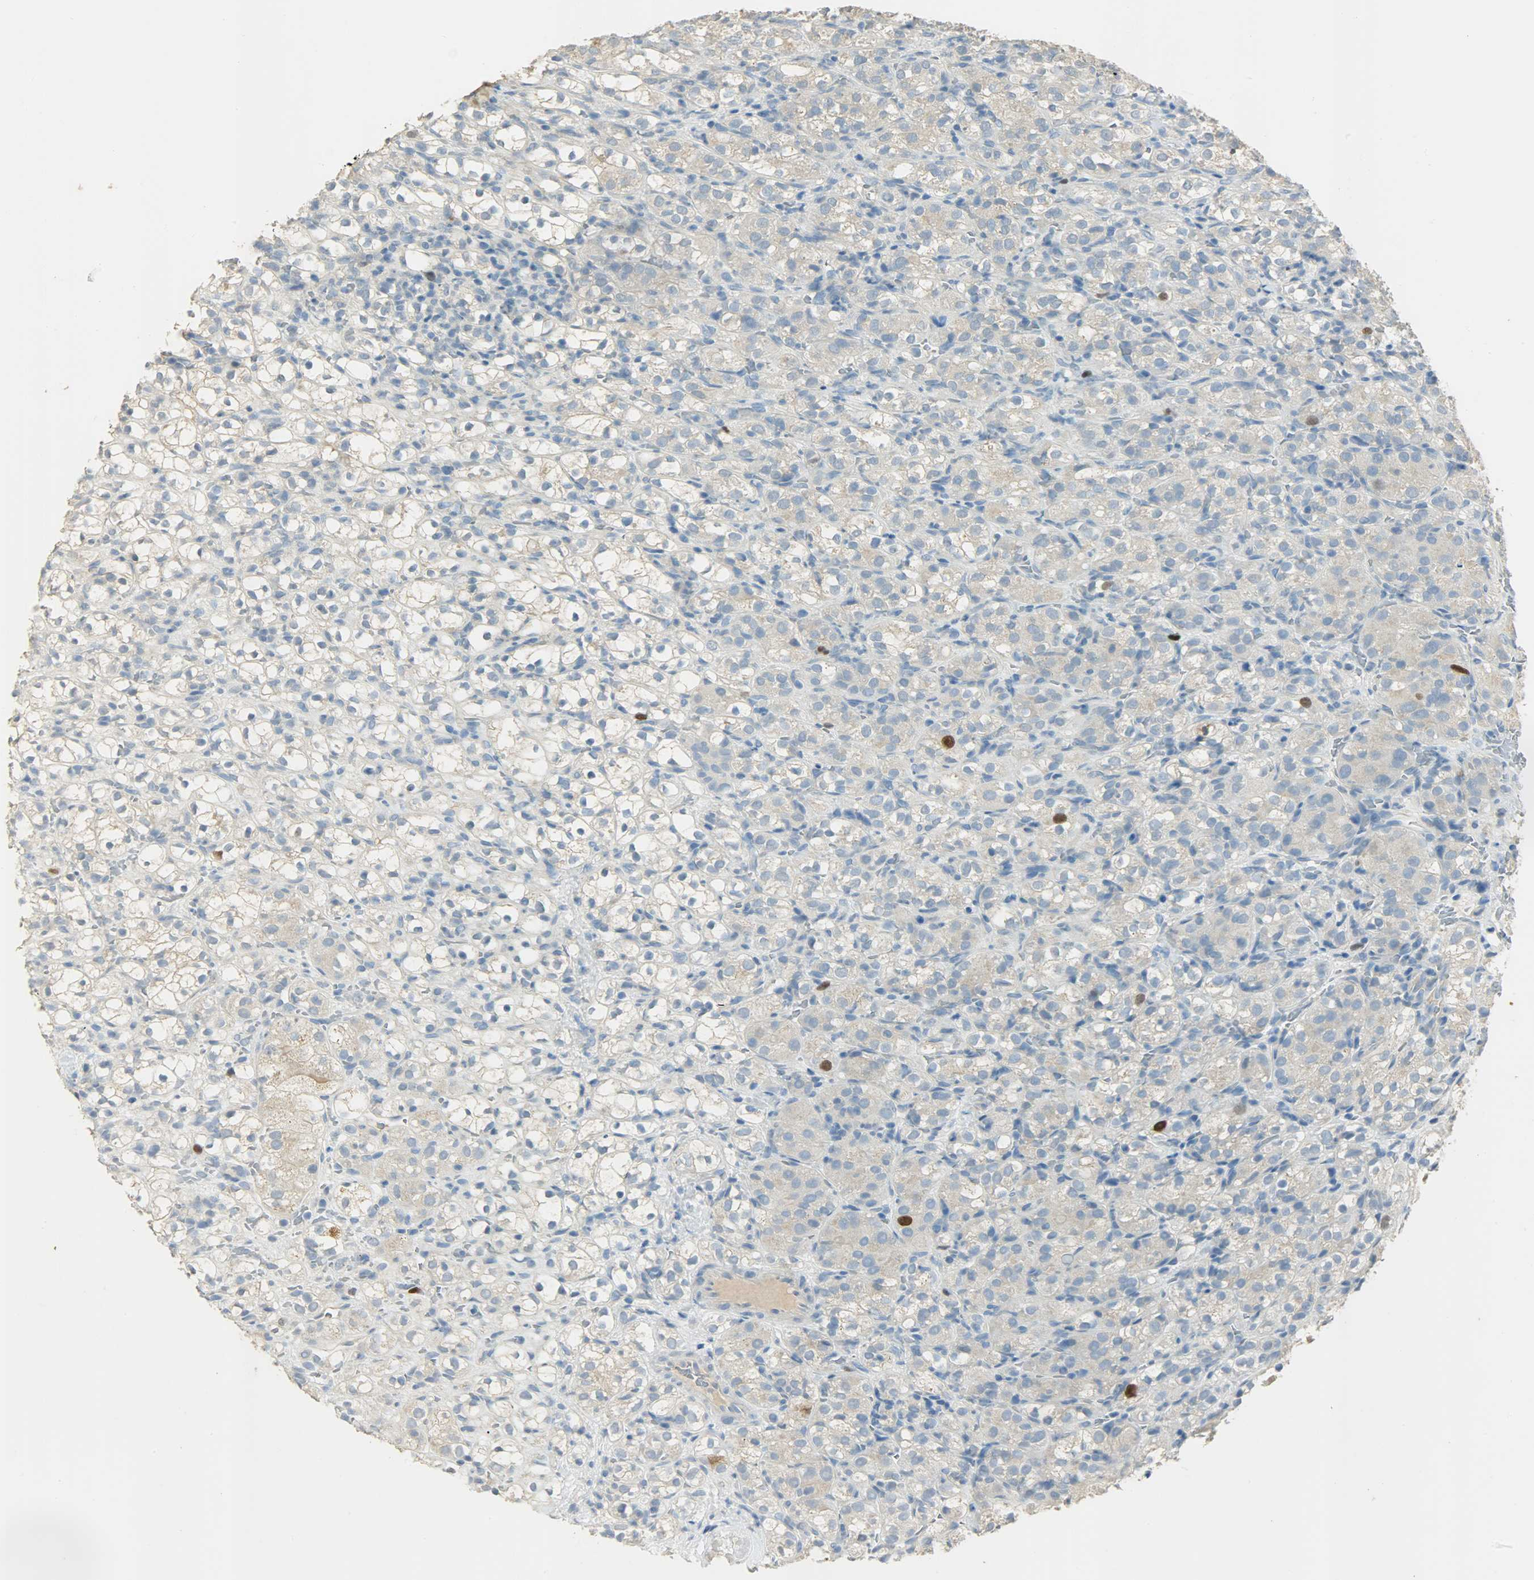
{"staining": {"intensity": "moderate", "quantity": "25%-75%", "location": "cytoplasmic/membranous,nuclear"}, "tissue": "renal cancer", "cell_type": "Tumor cells", "image_type": "cancer", "snomed": [{"axis": "morphology", "description": "Normal tissue, NOS"}, {"axis": "morphology", "description": "Adenocarcinoma, NOS"}, {"axis": "topography", "description": "Kidney"}], "caption": "About 25%-75% of tumor cells in renal adenocarcinoma show moderate cytoplasmic/membranous and nuclear protein positivity as visualized by brown immunohistochemical staining.", "gene": "TPX2", "patient": {"sex": "male", "age": 61}}